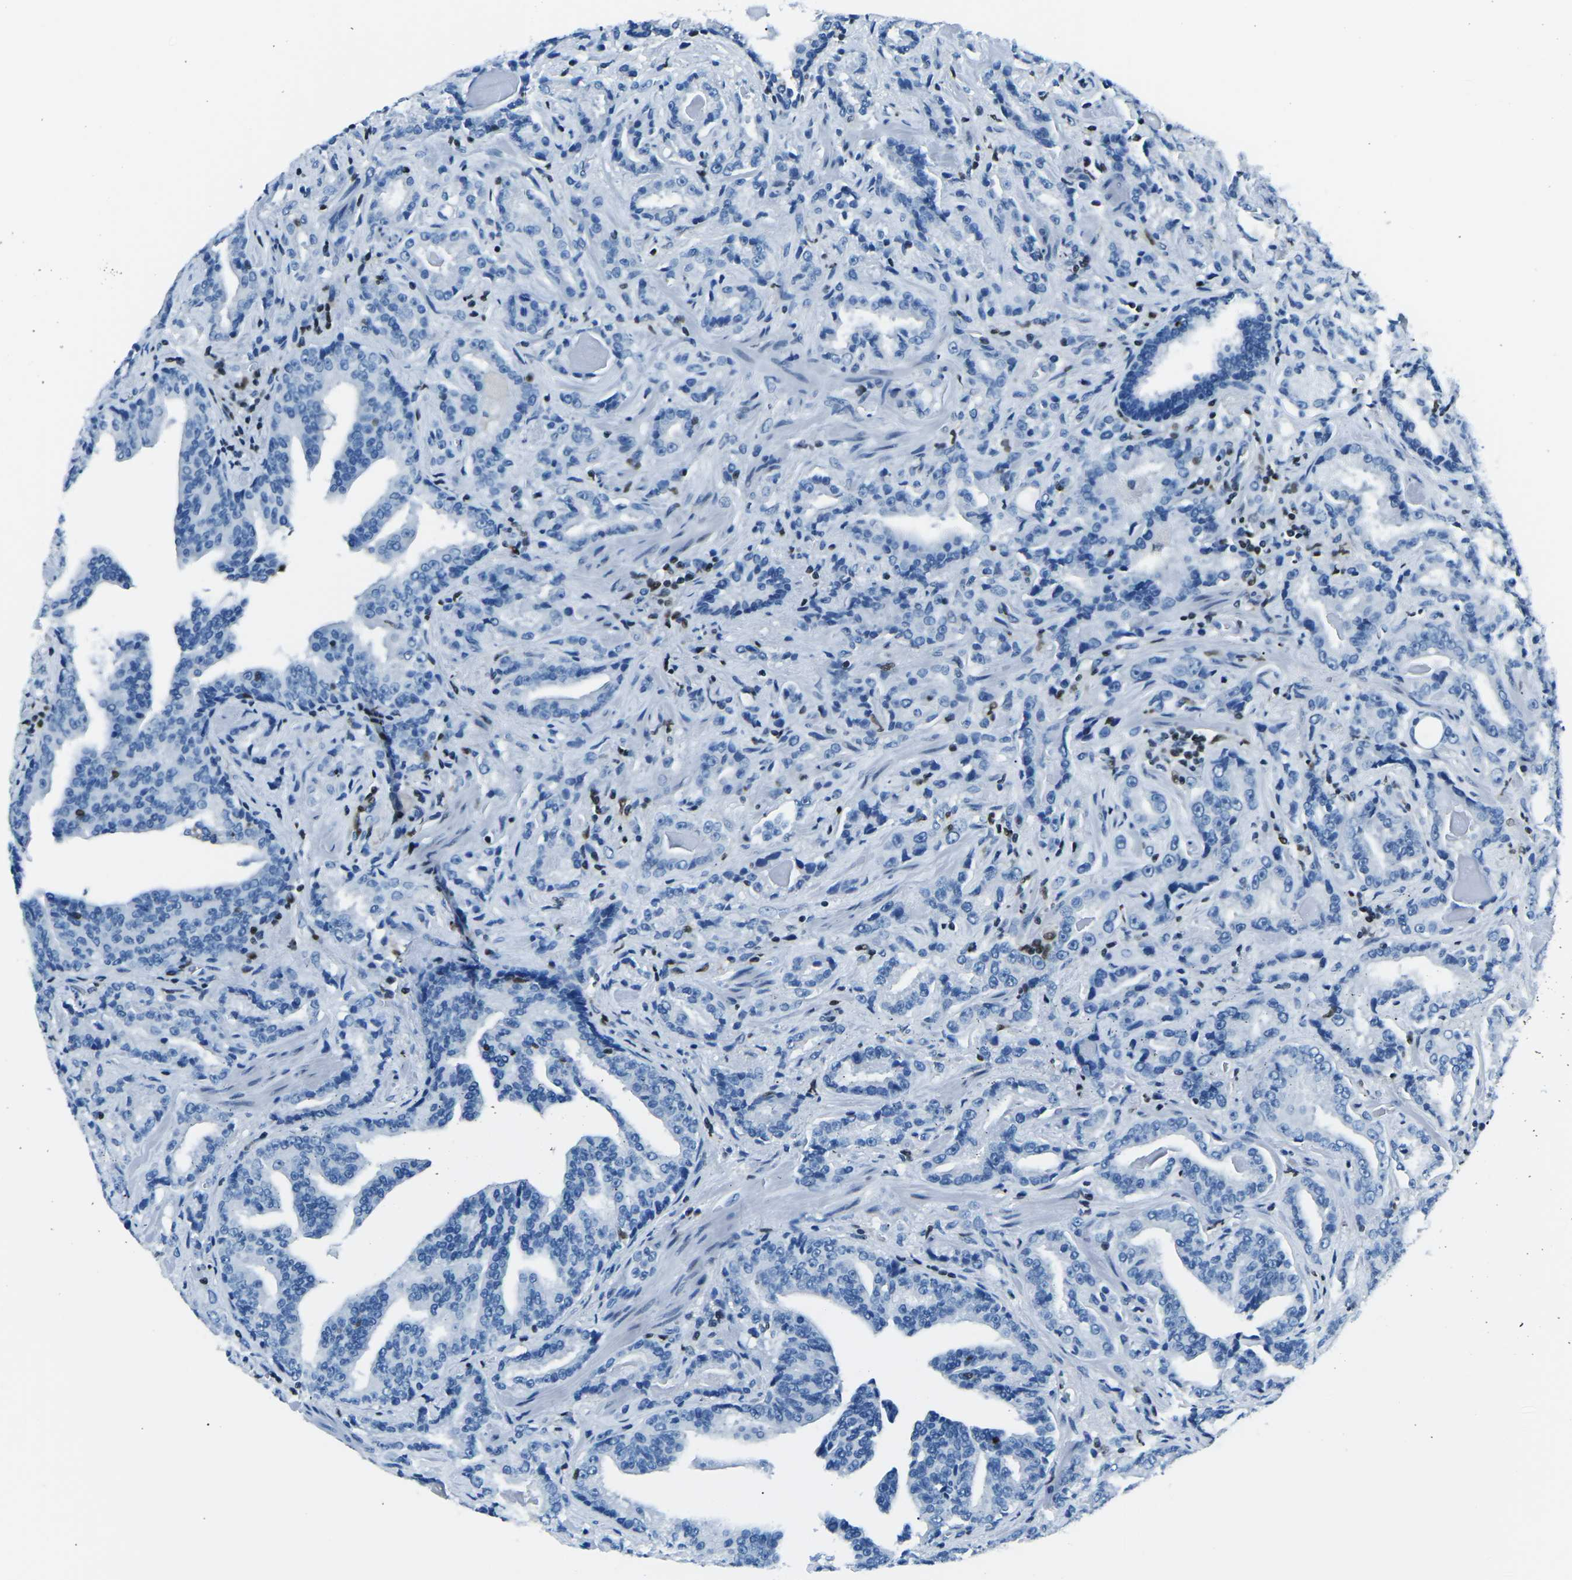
{"staining": {"intensity": "negative", "quantity": "none", "location": "none"}, "tissue": "prostate cancer", "cell_type": "Tumor cells", "image_type": "cancer", "snomed": [{"axis": "morphology", "description": "Adenocarcinoma, Low grade"}, {"axis": "topography", "description": "Prostate"}], "caption": "A histopathology image of prostate cancer stained for a protein reveals no brown staining in tumor cells.", "gene": "CELF2", "patient": {"sex": "male", "age": 60}}